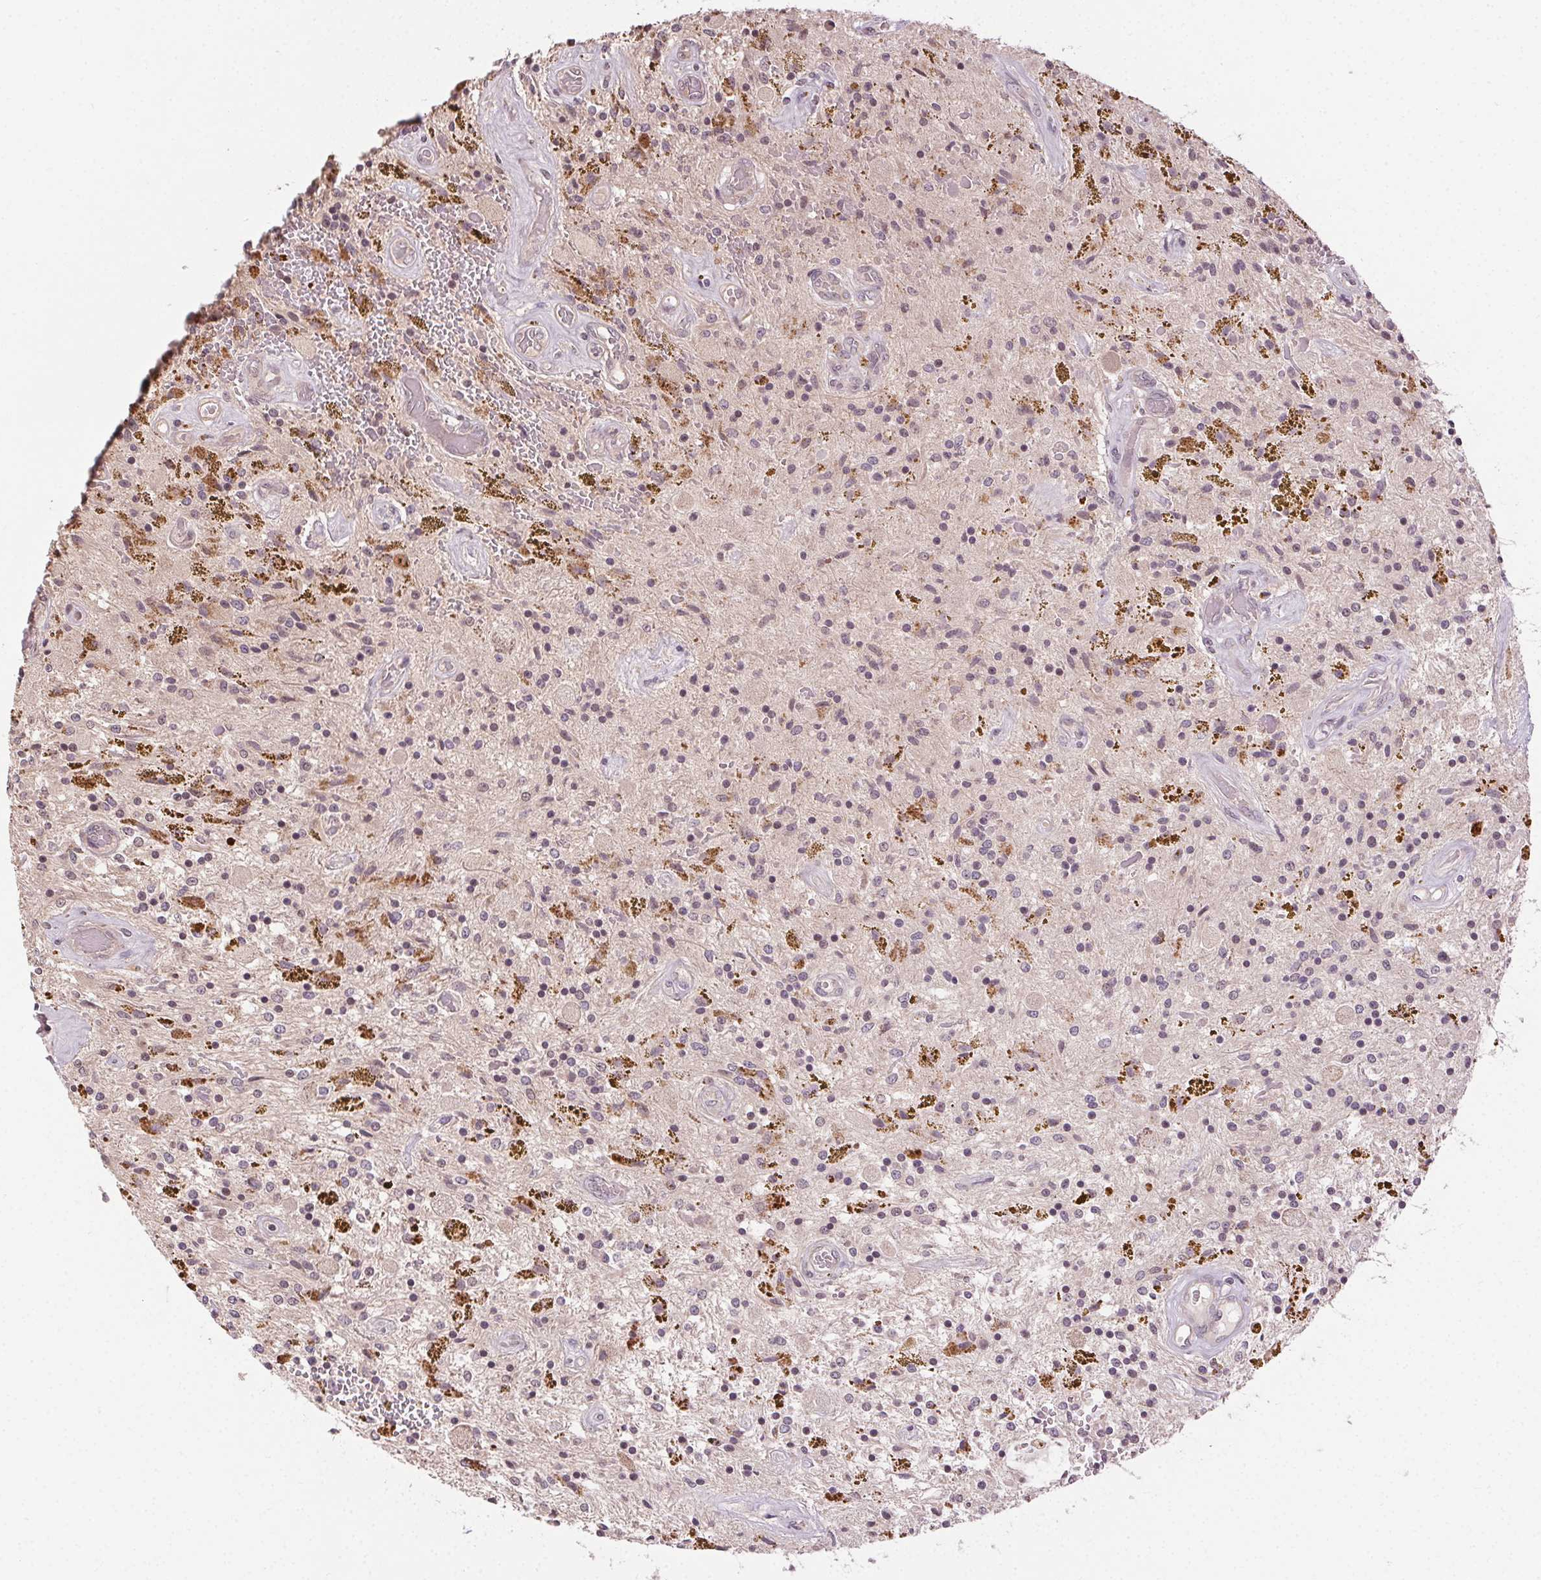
{"staining": {"intensity": "negative", "quantity": "none", "location": "none"}, "tissue": "glioma", "cell_type": "Tumor cells", "image_type": "cancer", "snomed": [{"axis": "morphology", "description": "Glioma, malignant, Low grade"}, {"axis": "topography", "description": "Cerebellum"}], "caption": "Glioma stained for a protein using immunohistochemistry exhibits no expression tumor cells.", "gene": "ATP1B3", "patient": {"sex": "female", "age": 14}}